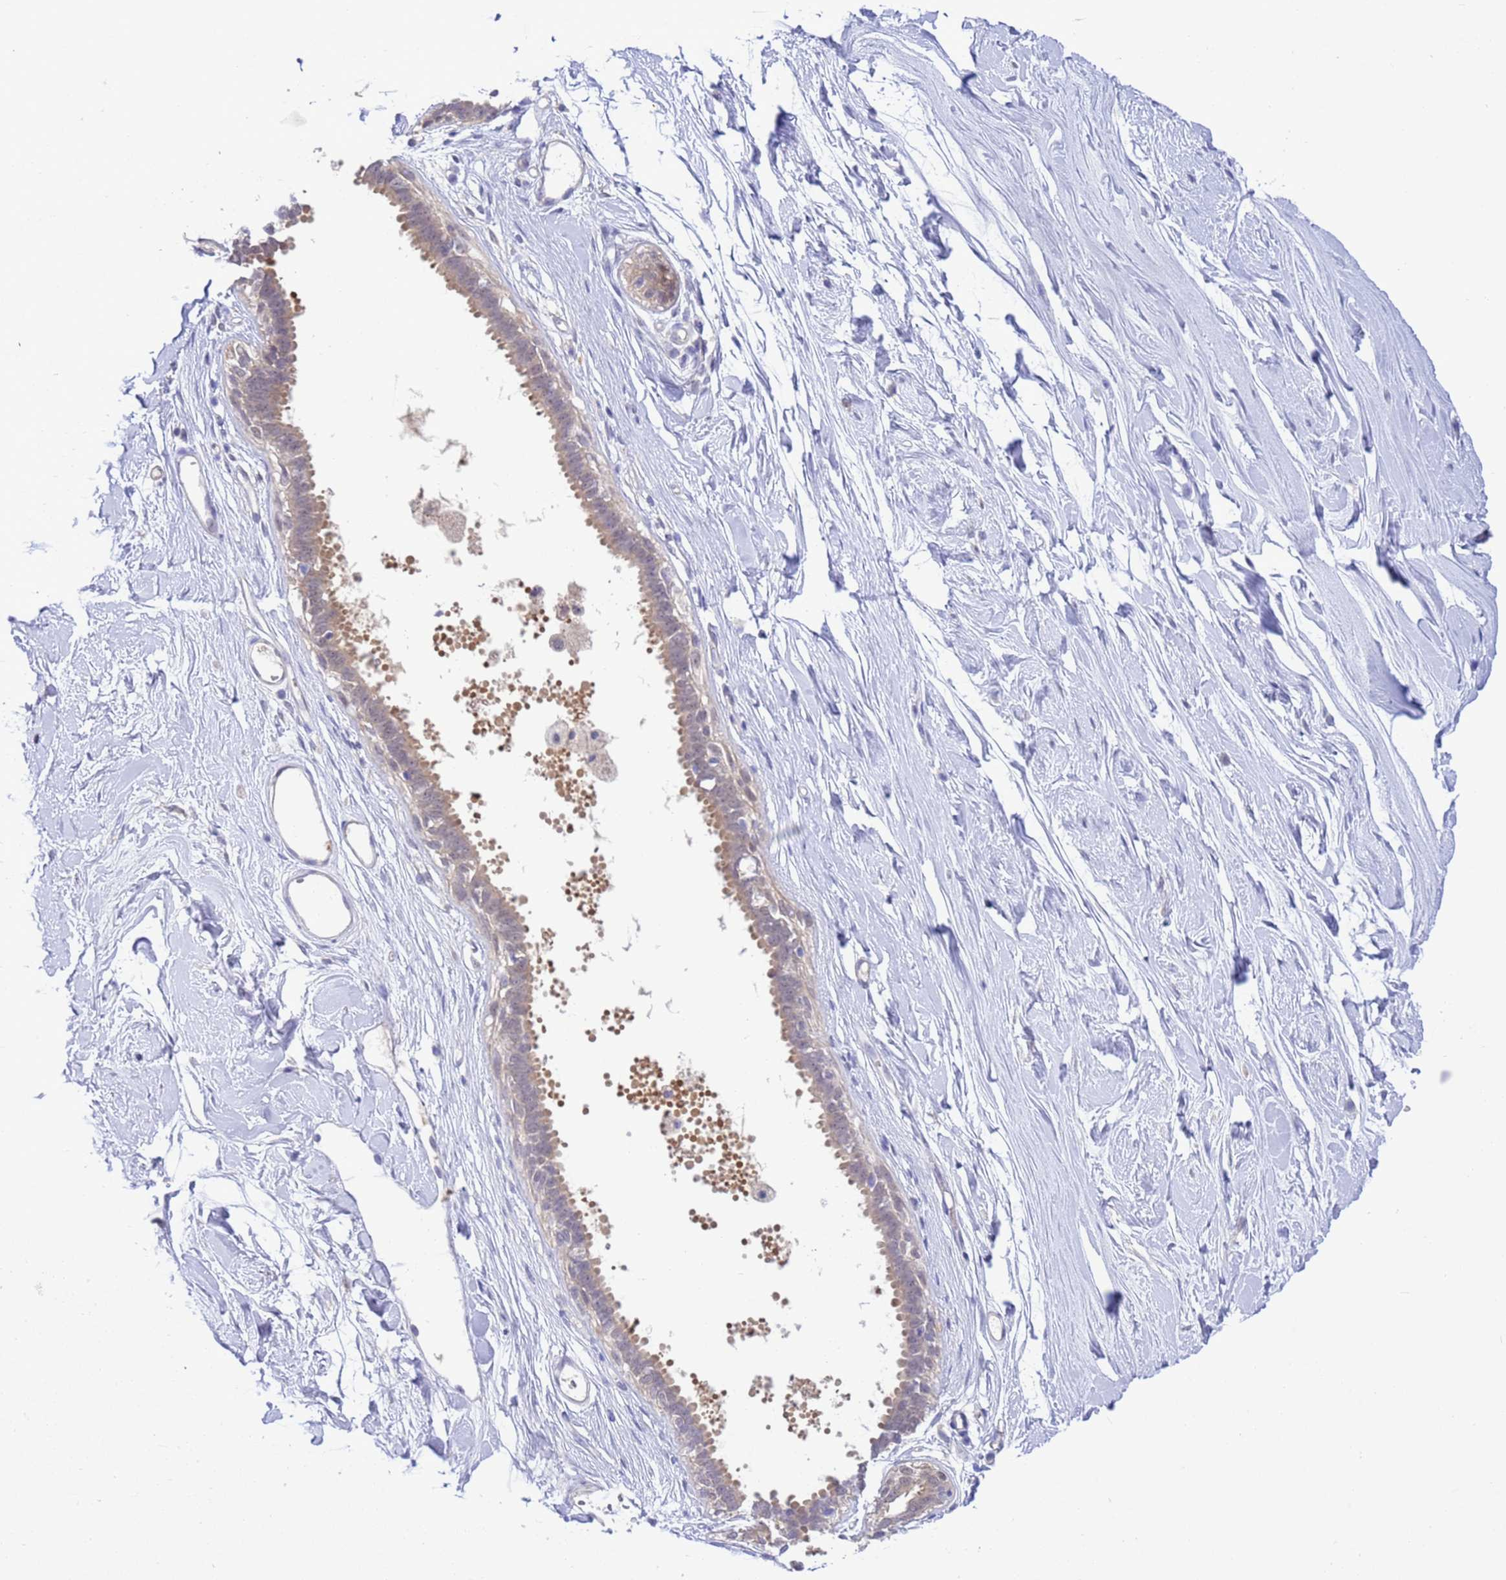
{"staining": {"intensity": "negative", "quantity": "none", "location": "none"}, "tissue": "breast", "cell_type": "Adipocytes", "image_type": "normal", "snomed": [{"axis": "morphology", "description": "Normal tissue, NOS"}, {"axis": "topography", "description": "Breast"}], "caption": "Immunohistochemical staining of benign human breast shows no significant staining in adipocytes. (Immunohistochemistry (ihc), brightfield microscopy, high magnification).", "gene": "ZNF461", "patient": {"sex": "female", "age": 45}}